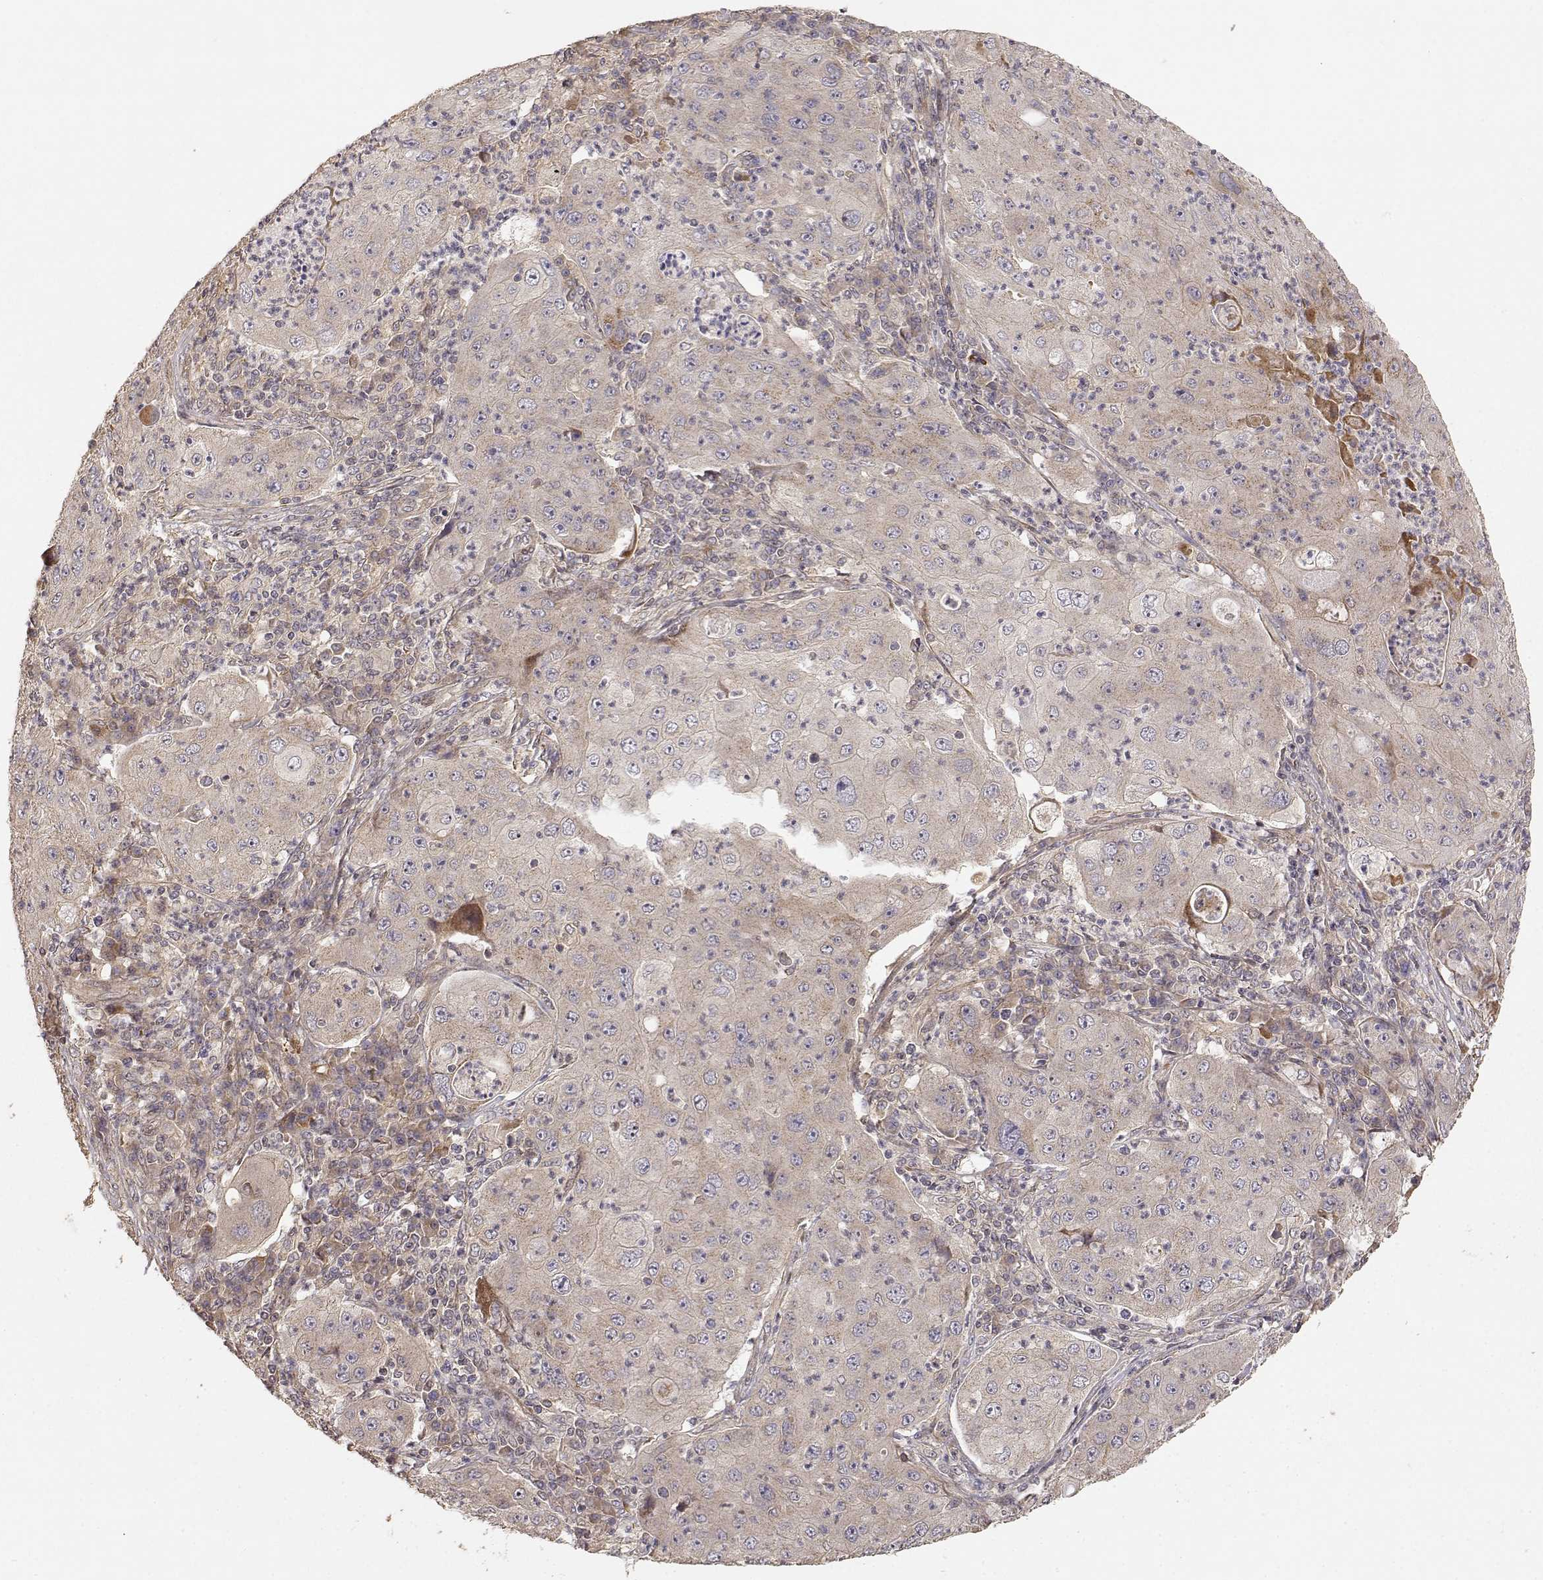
{"staining": {"intensity": "weak", "quantity": ">75%", "location": "cytoplasmic/membranous"}, "tissue": "lung cancer", "cell_type": "Tumor cells", "image_type": "cancer", "snomed": [{"axis": "morphology", "description": "Squamous cell carcinoma, NOS"}, {"axis": "topography", "description": "Lung"}], "caption": "Human lung squamous cell carcinoma stained for a protein (brown) shows weak cytoplasmic/membranous positive staining in approximately >75% of tumor cells.", "gene": "PICK1", "patient": {"sex": "female", "age": 59}}